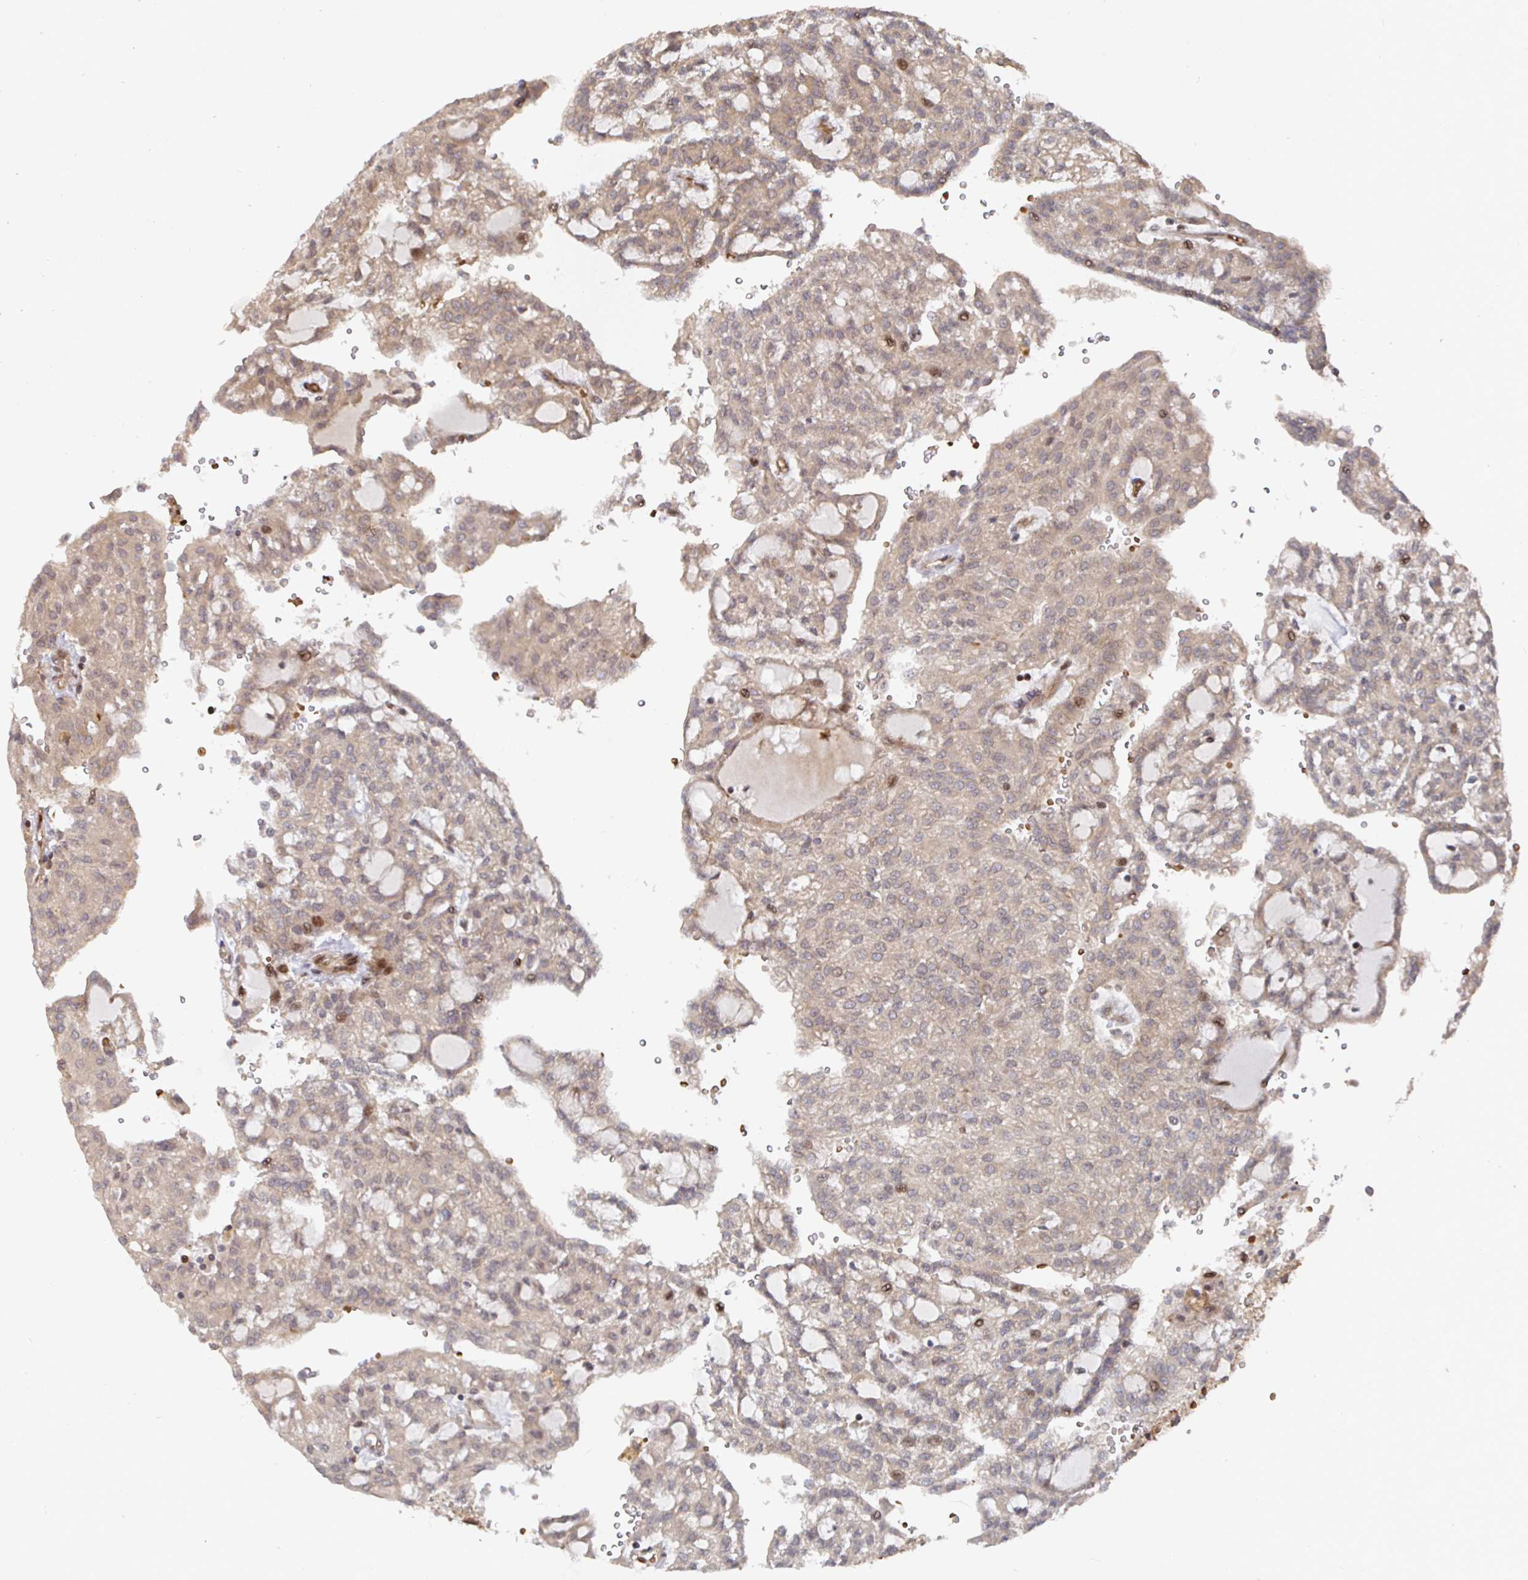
{"staining": {"intensity": "moderate", "quantity": "<25%", "location": "nuclear"}, "tissue": "renal cancer", "cell_type": "Tumor cells", "image_type": "cancer", "snomed": [{"axis": "morphology", "description": "Adenocarcinoma, NOS"}, {"axis": "topography", "description": "Kidney"}], "caption": "About <25% of tumor cells in human renal cancer (adenocarcinoma) reveal moderate nuclear protein expression as visualized by brown immunohistochemical staining.", "gene": "TBKBP1", "patient": {"sex": "male", "age": 63}}